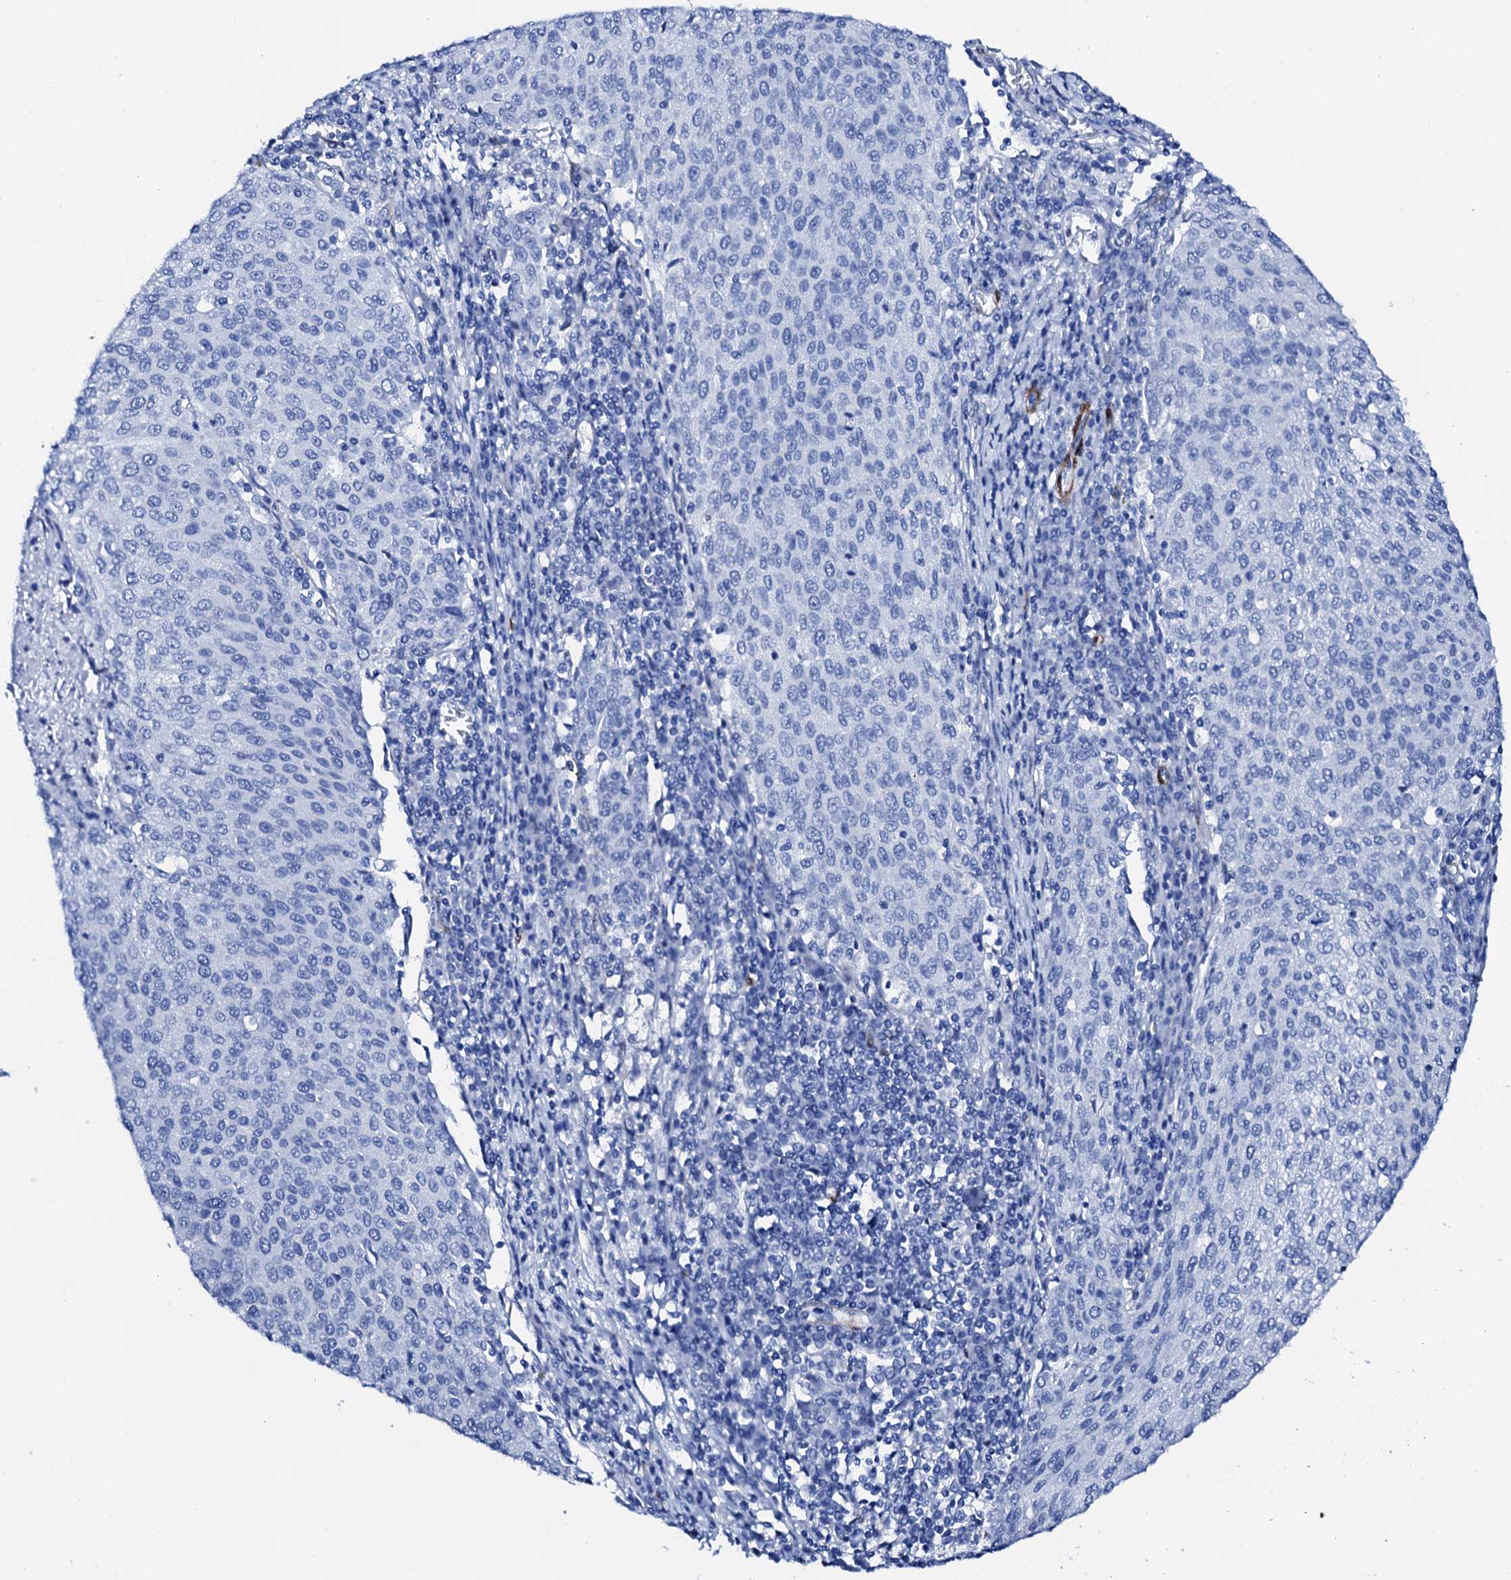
{"staining": {"intensity": "negative", "quantity": "none", "location": "none"}, "tissue": "cervical cancer", "cell_type": "Tumor cells", "image_type": "cancer", "snomed": [{"axis": "morphology", "description": "Squamous cell carcinoma, NOS"}, {"axis": "topography", "description": "Cervix"}], "caption": "A micrograph of cervical squamous cell carcinoma stained for a protein reveals no brown staining in tumor cells.", "gene": "NRIP2", "patient": {"sex": "female", "age": 46}}